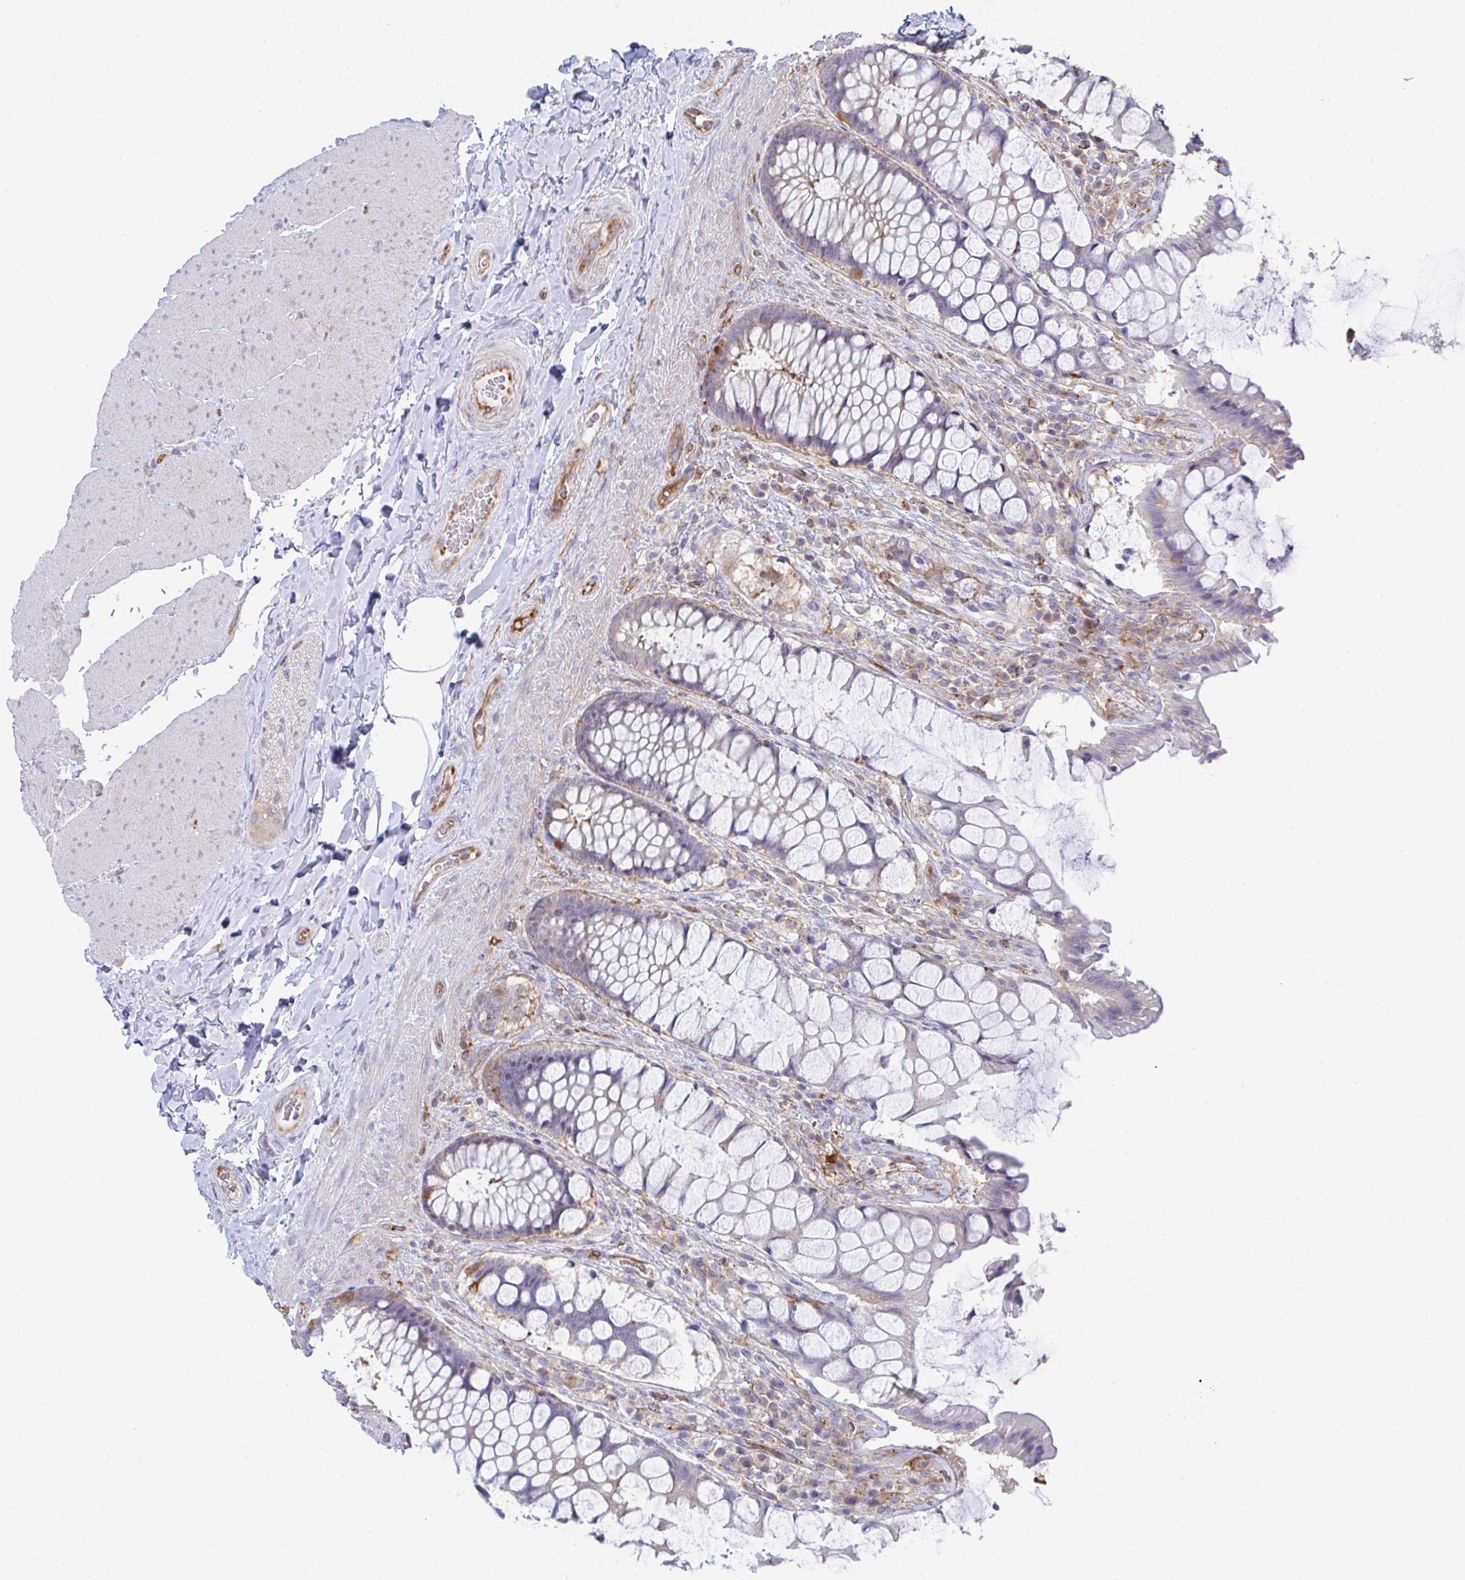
{"staining": {"intensity": "weak", "quantity": "25%-75%", "location": "cytoplasmic/membranous"}, "tissue": "rectum", "cell_type": "Glandular cells", "image_type": "normal", "snomed": [{"axis": "morphology", "description": "Normal tissue, NOS"}, {"axis": "topography", "description": "Rectum"}], "caption": "IHC staining of benign rectum, which reveals low levels of weak cytoplasmic/membranous positivity in about 25%-75% of glandular cells indicating weak cytoplasmic/membranous protein staining. The staining was performed using DAB (brown) for protein detection and nuclei were counterstained in hematoxylin (blue).", "gene": "WNK1", "patient": {"sex": "female", "age": 58}}